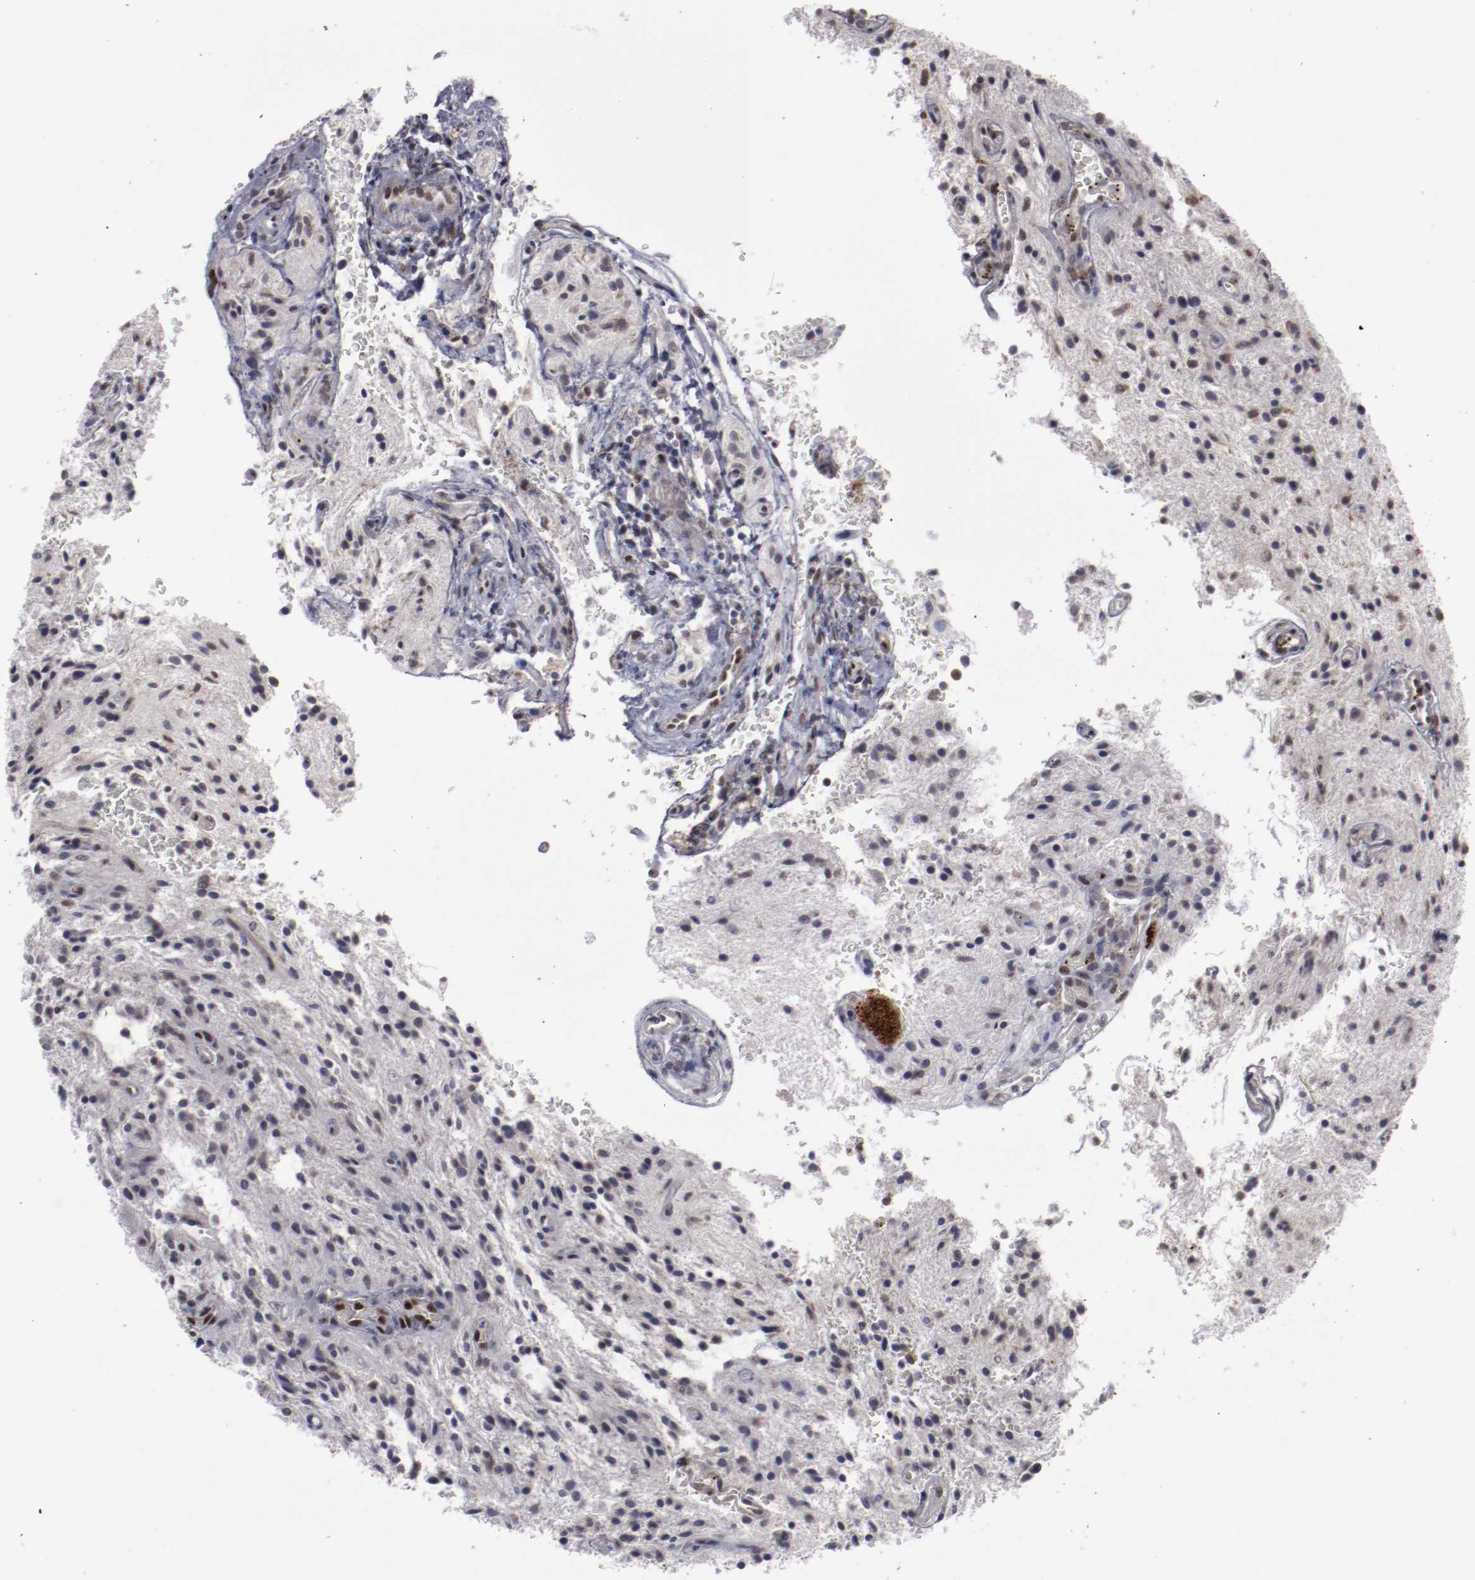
{"staining": {"intensity": "weak", "quantity": "<25%", "location": "nuclear"}, "tissue": "glioma", "cell_type": "Tumor cells", "image_type": "cancer", "snomed": [{"axis": "morphology", "description": "Glioma, malignant, NOS"}, {"axis": "topography", "description": "Cerebellum"}], "caption": "An immunohistochemistry image of glioma (malignant) is shown. There is no staining in tumor cells of glioma (malignant).", "gene": "LEF1", "patient": {"sex": "female", "age": 10}}